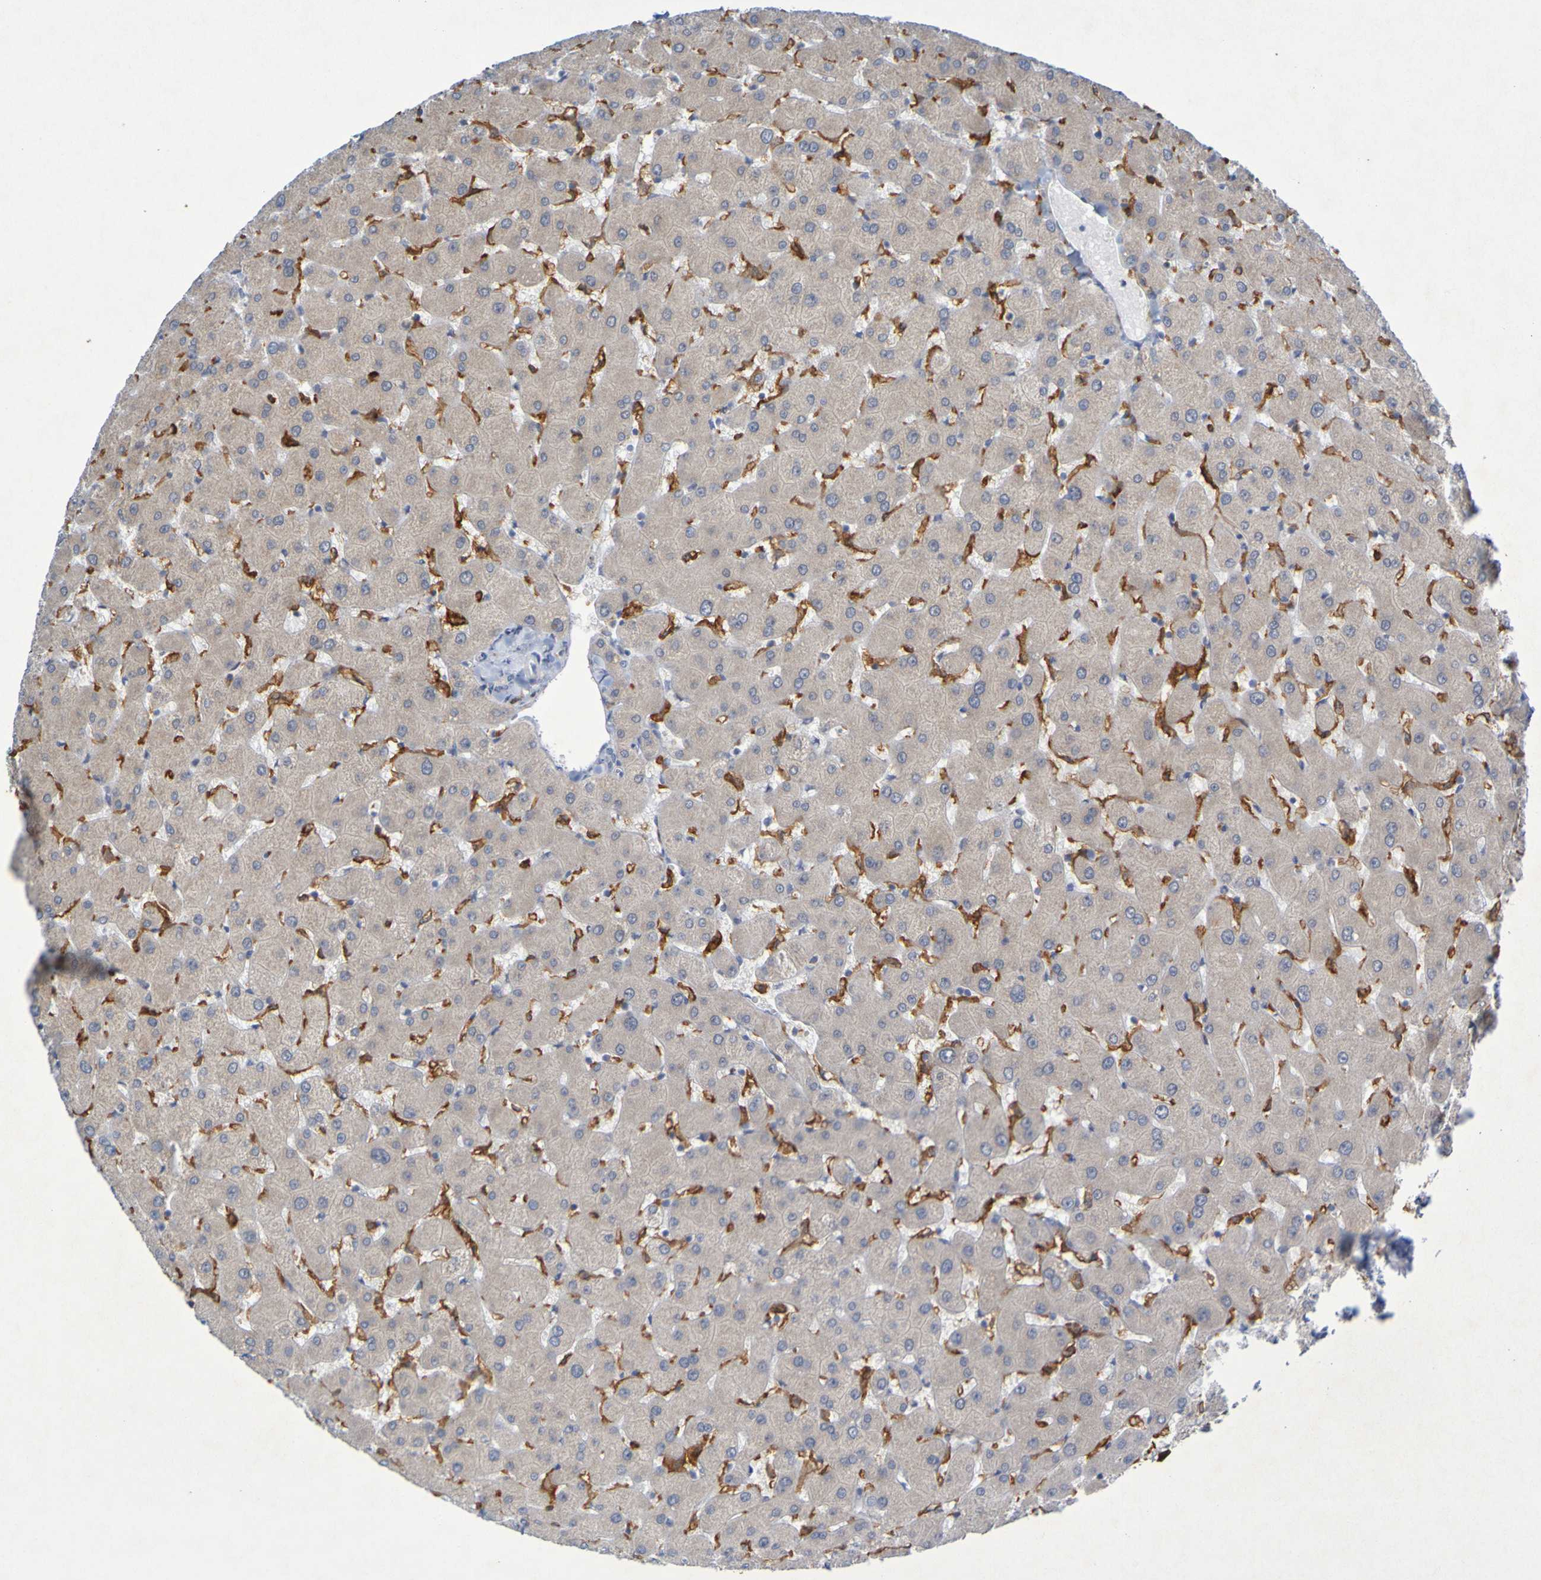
{"staining": {"intensity": "negative", "quantity": "none", "location": "none"}, "tissue": "liver", "cell_type": "Cholangiocytes", "image_type": "normal", "snomed": [{"axis": "morphology", "description": "Normal tissue, NOS"}, {"axis": "topography", "description": "Liver"}], "caption": "A histopathology image of liver stained for a protein shows no brown staining in cholangiocytes. (DAB (3,3'-diaminobenzidine) immunohistochemistry visualized using brightfield microscopy, high magnification).", "gene": "LILRB5", "patient": {"sex": "female", "age": 63}}